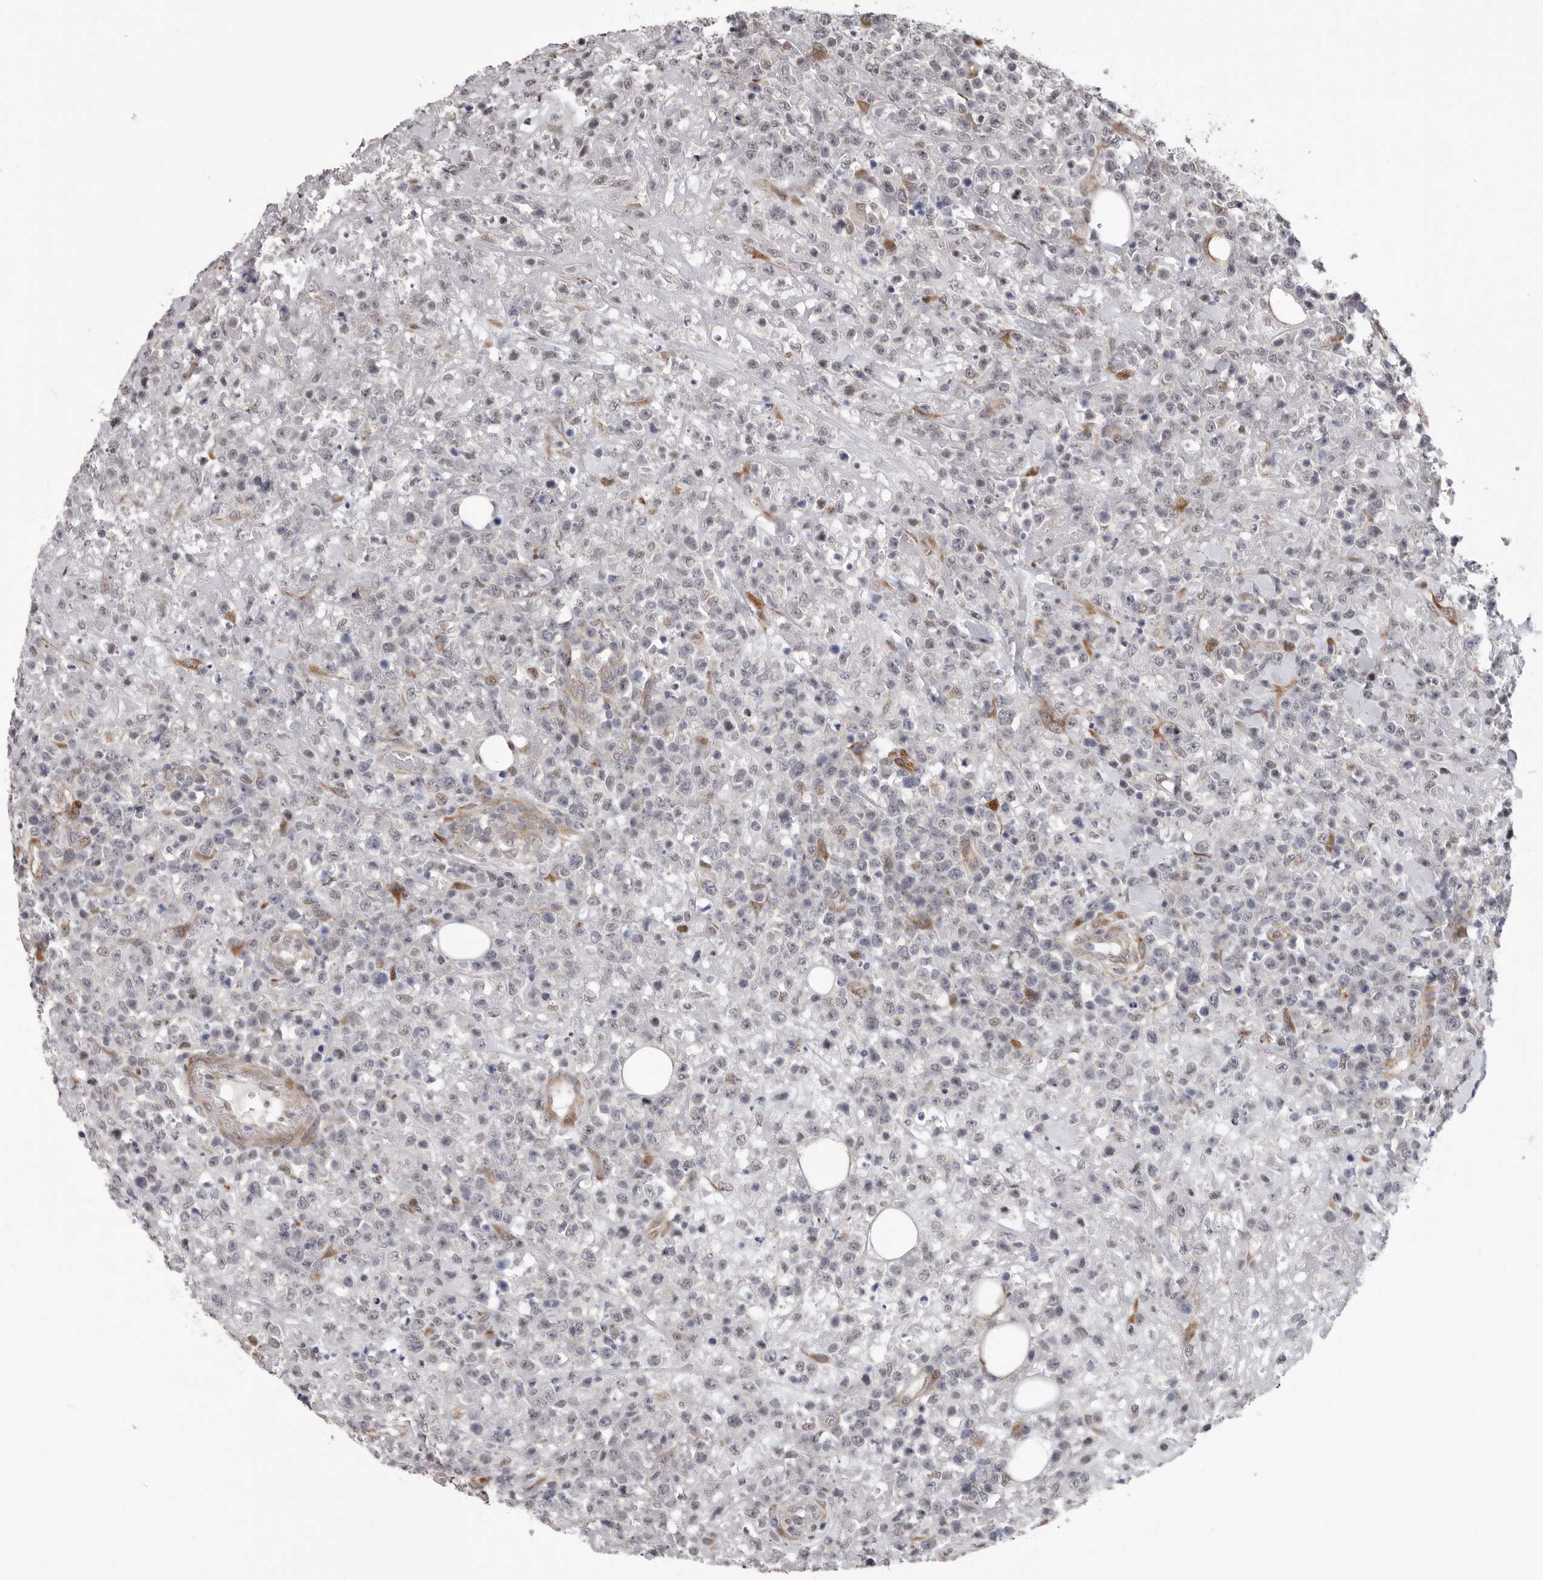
{"staining": {"intensity": "negative", "quantity": "none", "location": "none"}, "tissue": "lymphoma", "cell_type": "Tumor cells", "image_type": "cancer", "snomed": [{"axis": "morphology", "description": "Malignant lymphoma, non-Hodgkin's type, High grade"}, {"axis": "topography", "description": "Colon"}], "caption": "DAB (3,3'-diaminobenzidine) immunohistochemical staining of lymphoma reveals no significant expression in tumor cells.", "gene": "RALGPS2", "patient": {"sex": "female", "age": 53}}